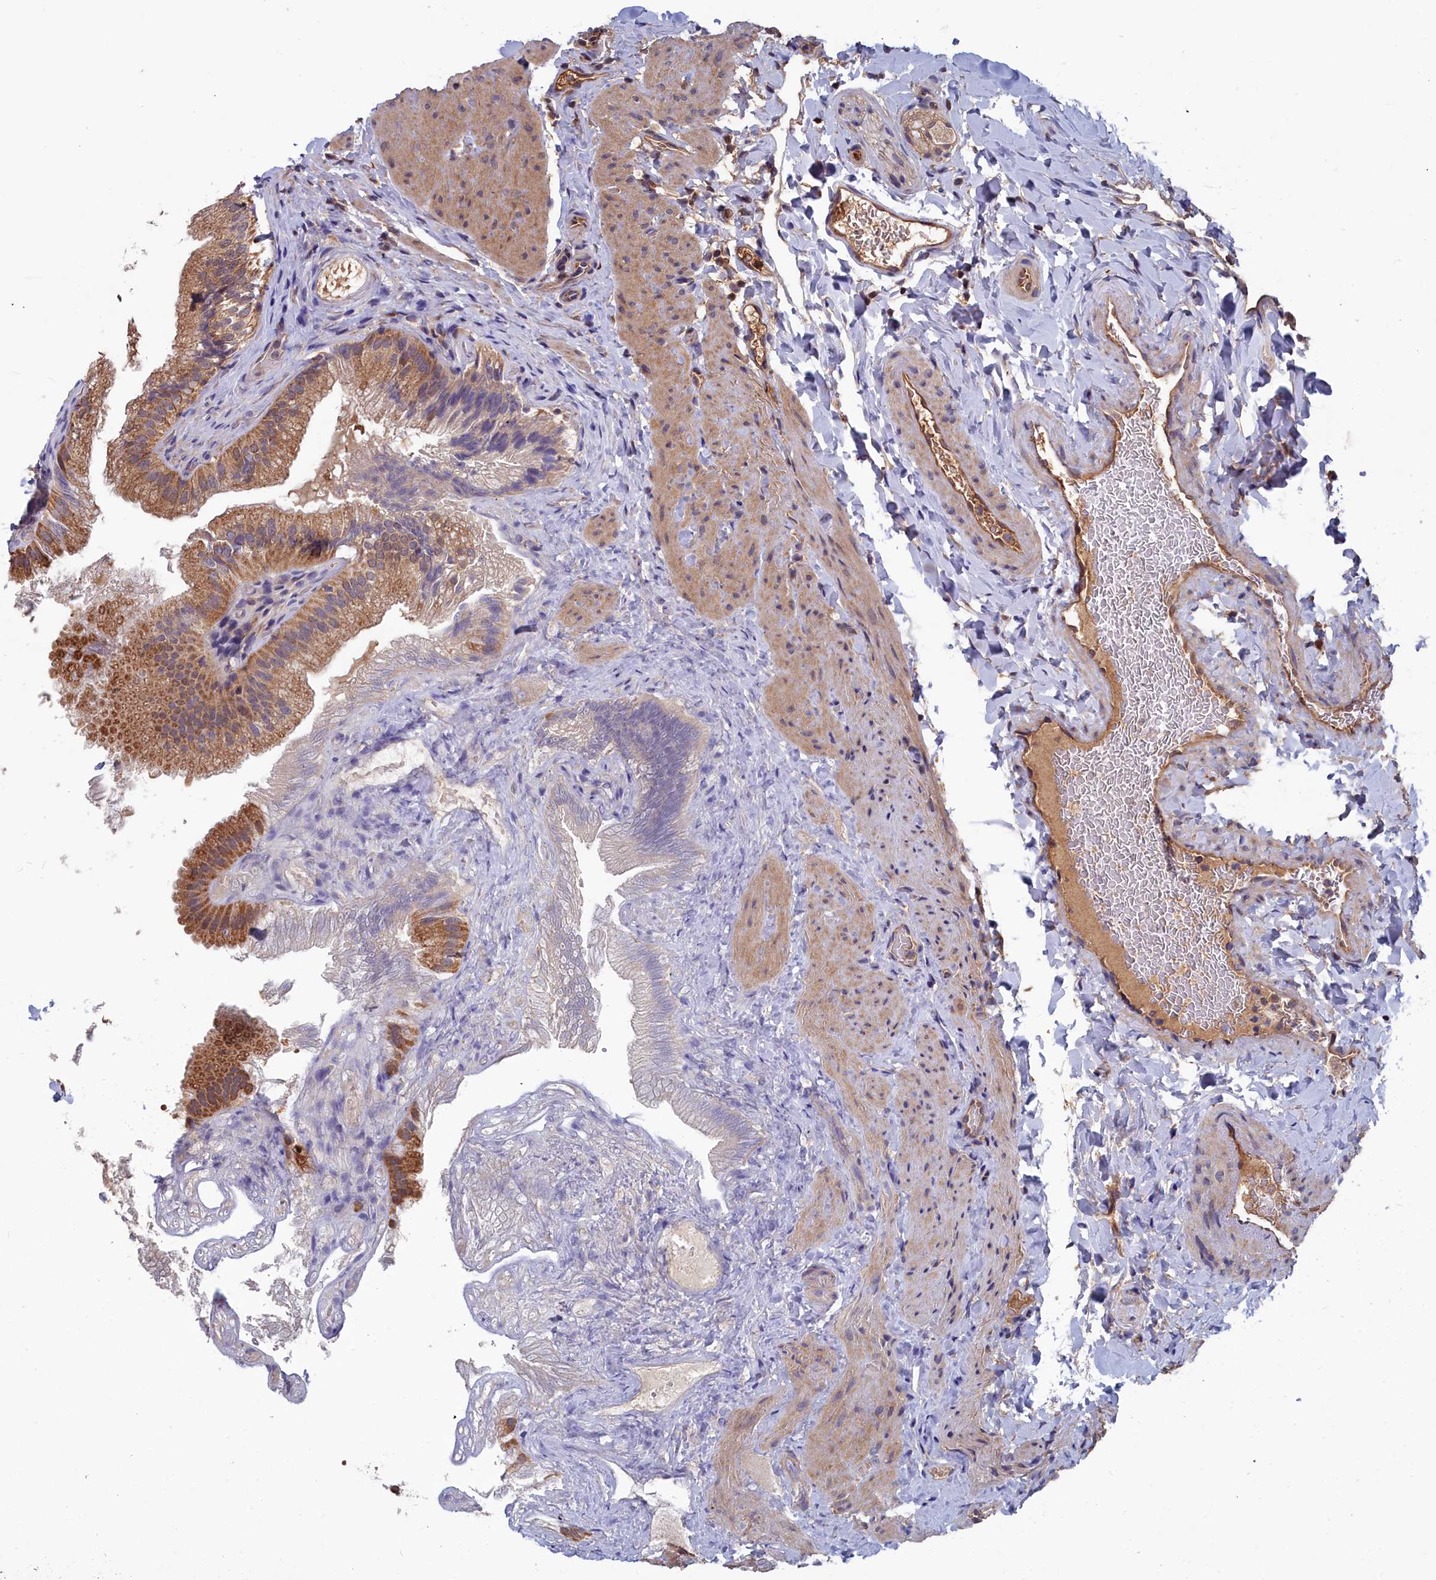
{"staining": {"intensity": "moderate", "quantity": ">75%", "location": "cytoplasmic/membranous"}, "tissue": "gallbladder", "cell_type": "Glandular cells", "image_type": "normal", "snomed": [{"axis": "morphology", "description": "Normal tissue, NOS"}, {"axis": "topography", "description": "Gallbladder"}], "caption": "DAB (3,3'-diaminobenzidine) immunohistochemical staining of normal gallbladder displays moderate cytoplasmic/membranous protein staining in approximately >75% of glandular cells. (DAB IHC, brown staining for protein, blue staining for nuclei).", "gene": "GFRA2", "patient": {"sex": "female", "age": 30}}